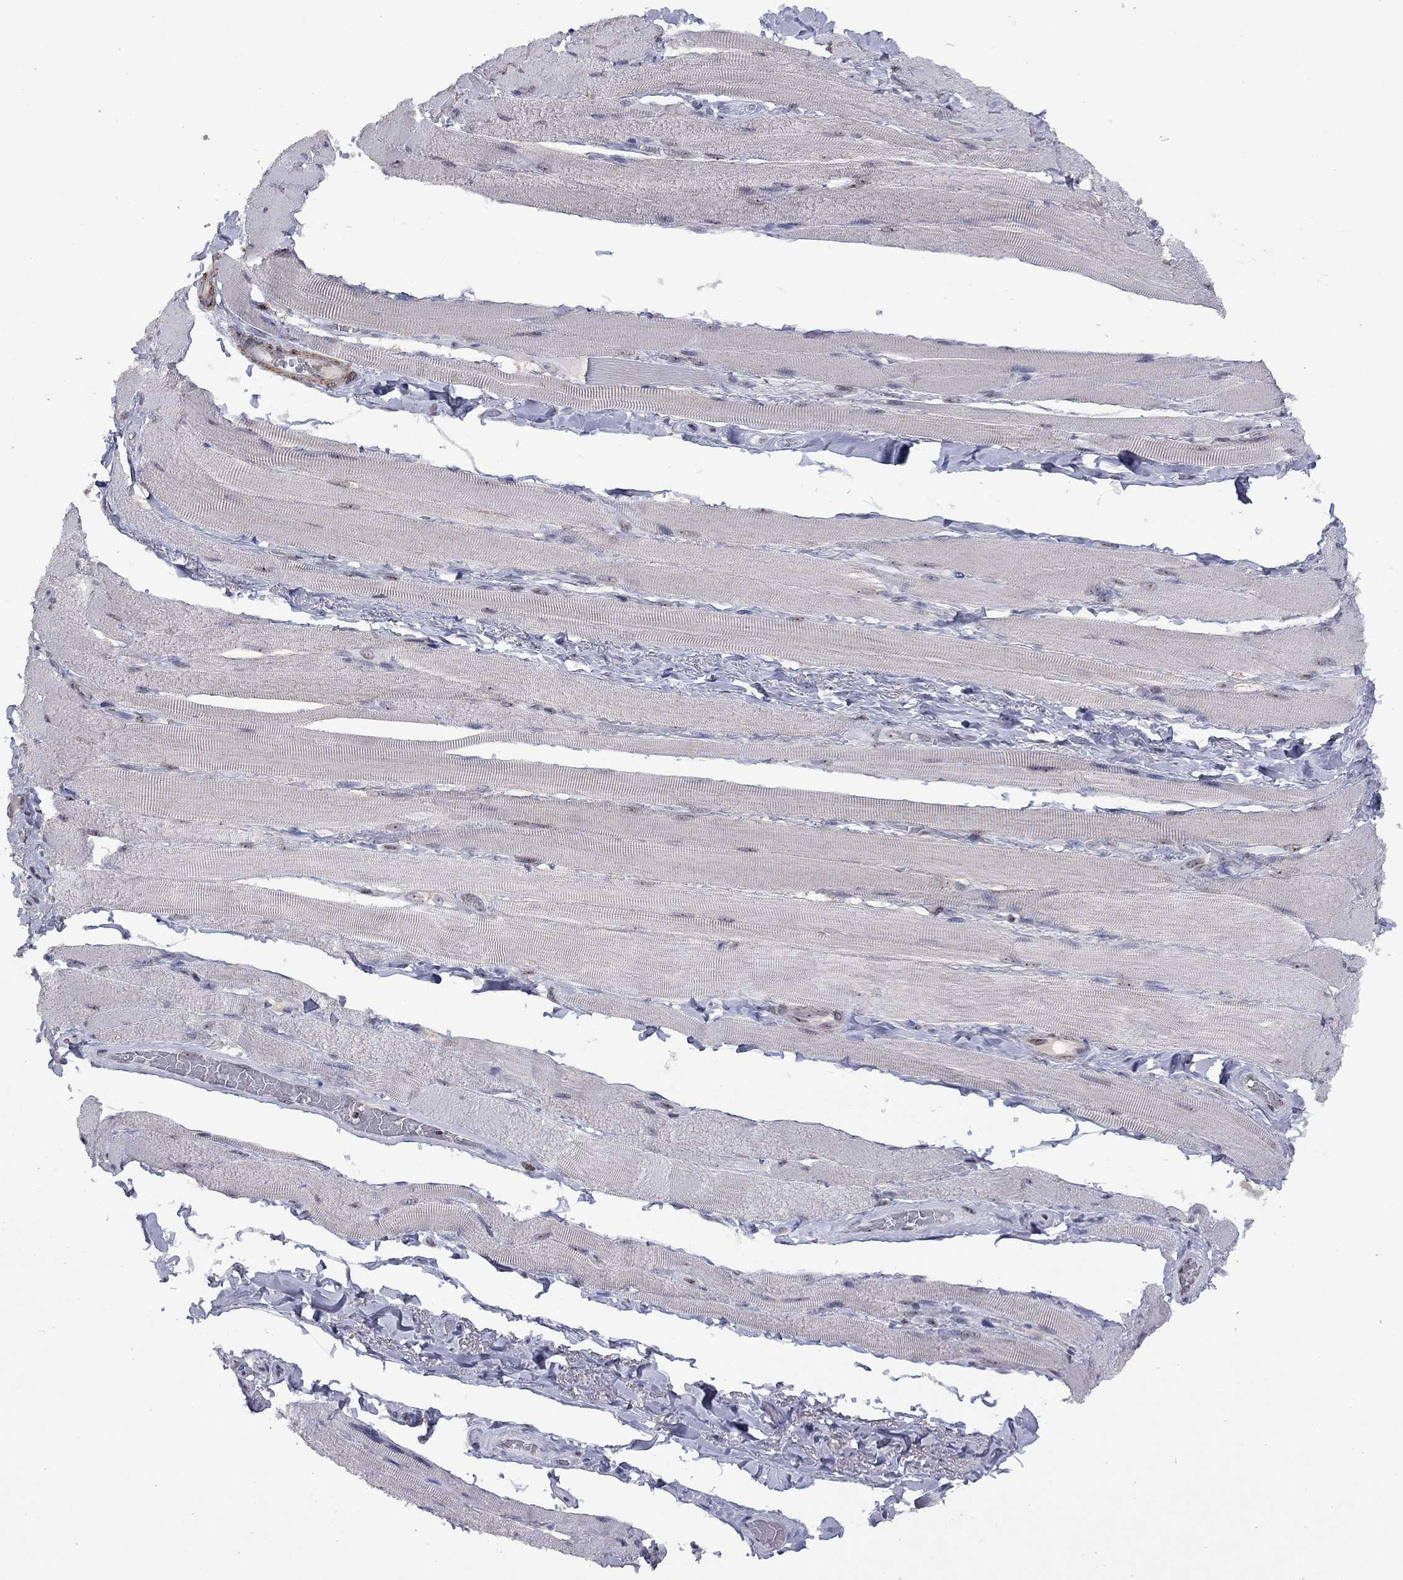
{"staining": {"intensity": "weak", "quantity": "<25%", "location": "nuclear"}, "tissue": "skeletal muscle", "cell_type": "Myocytes", "image_type": "normal", "snomed": [{"axis": "morphology", "description": "Normal tissue, NOS"}, {"axis": "topography", "description": "Skeletal muscle"}, {"axis": "topography", "description": "Anal"}, {"axis": "topography", "description": "Peripheral nerve tissue"}], "caption": "This is an immunohistochemistry histopathology image of unremarkable skeletal muscle. There is no staining in myocytes.", "gene": "SPOUT1", "patient": {"sex": "male", "age": 53}}